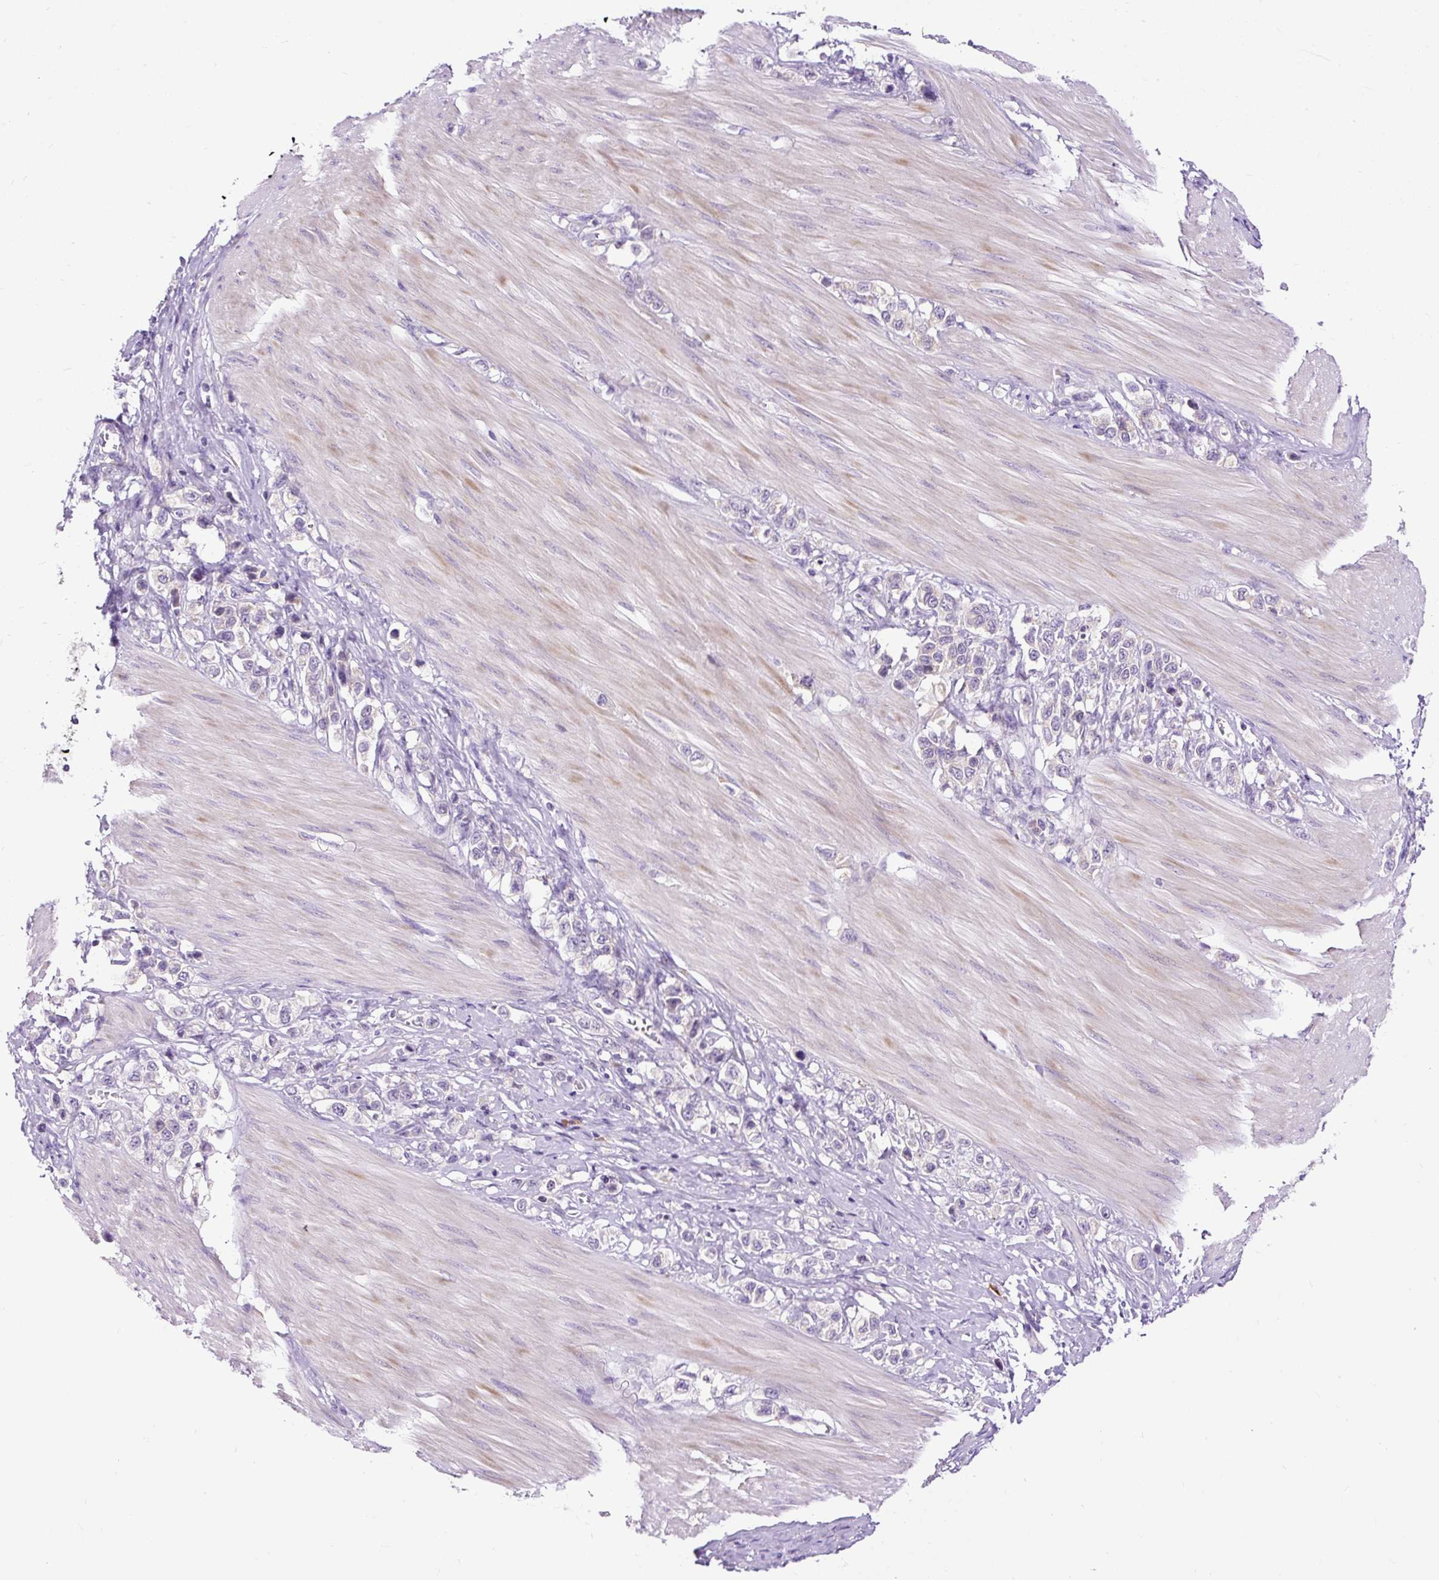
{"staining": {"intensity": "negative", "quantity": "none", "location": "none"}, "tissue": "stomach cancer", "cell_type": "Tumor cells", "image_type": "cancer", "snomed": [{"axis": "morphology", "description": "Adenocarcinoma, NOS"}, {"axis": "topography", "description": "Stomach"}], "caption": "Tumor cells are negative for protein expression in human stomach cancer (adenocarcinoma).", "gene": "FMC1", "patient": {"sex": "female", "age": 65}}